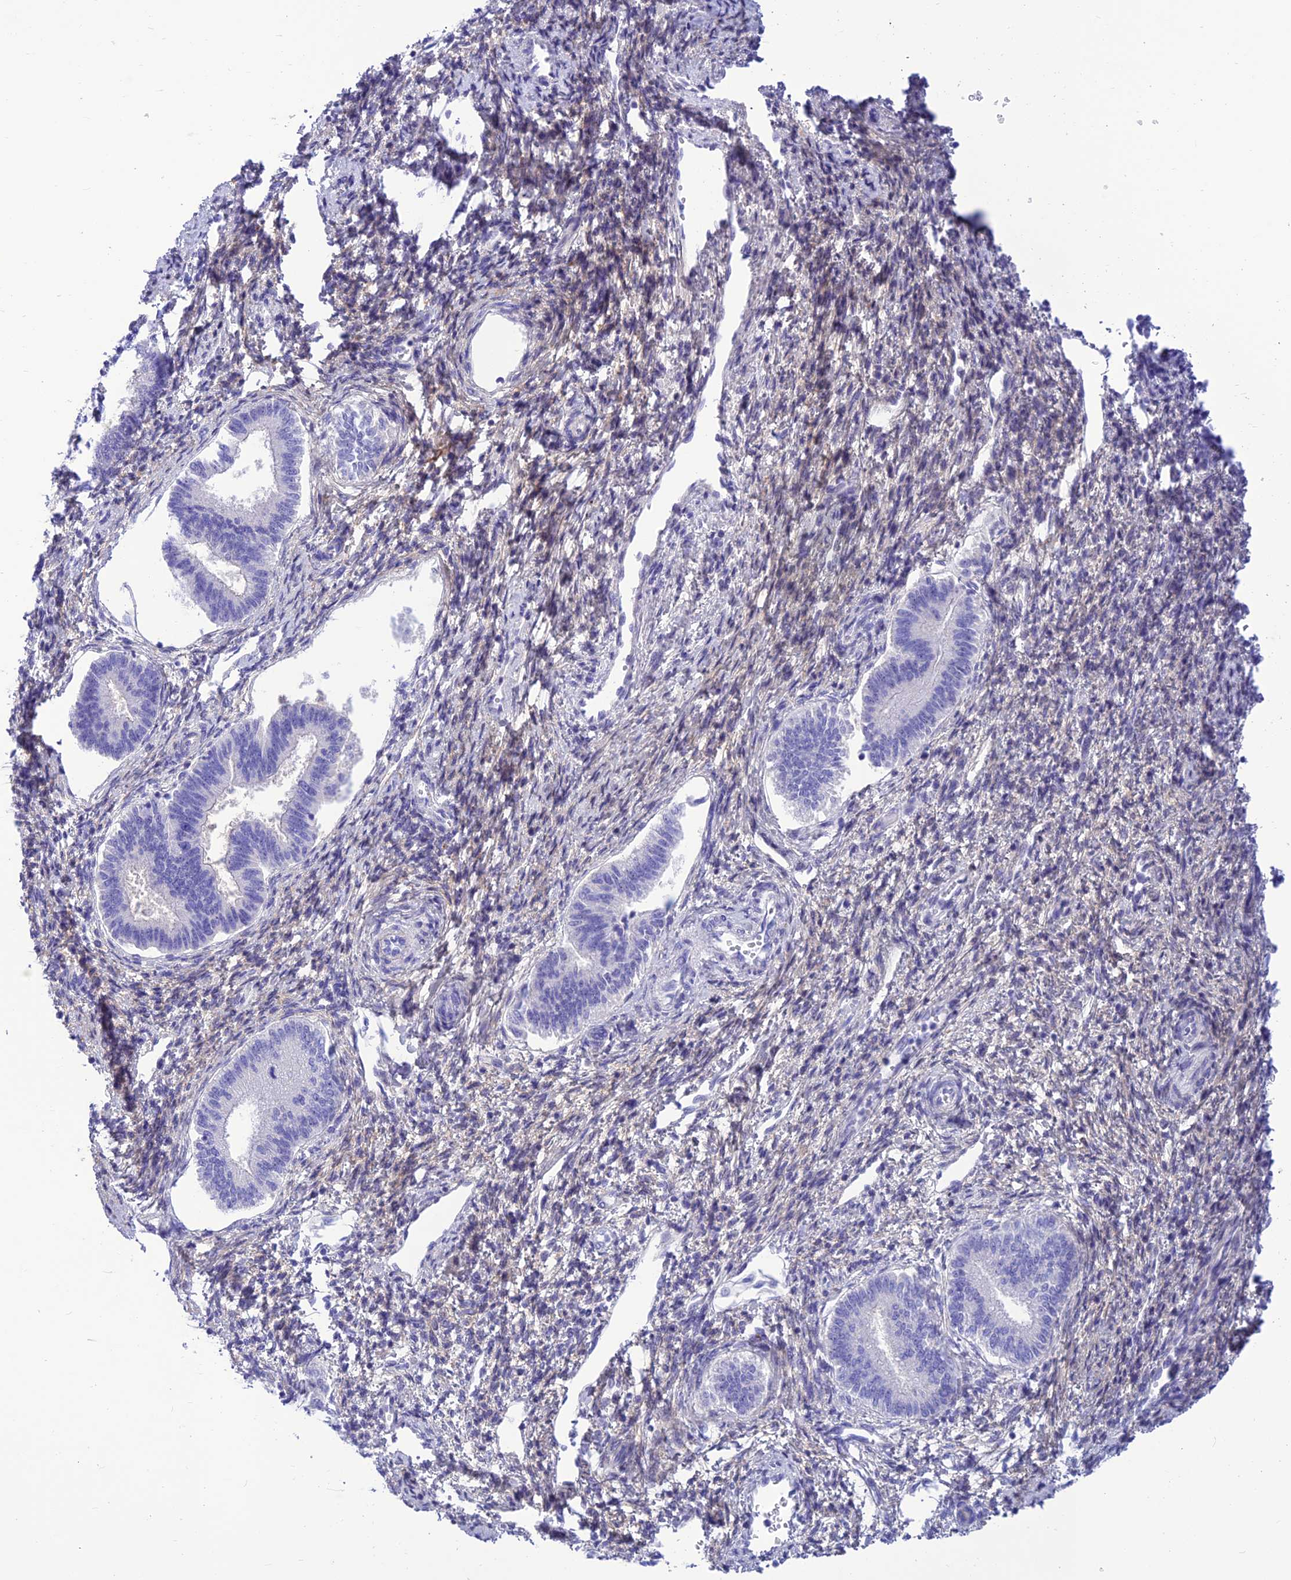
{"staining": {"intensity": "negative", "quantity": "none", "location": "none"}, "tissue": "endometrium", "cell_type": "Cells in endometrial stroma", "image_type": "normal", "snomed": [{"axis": "morphology", "description": "Normal tissue, NOS"}, {"axis": "topography", "description": "Endometrium"}], "caption": "Micrograph shows no protein positivity in cells in endometrial stroma of unremarkable endometrium.", "gene": "PRNP", "patient": {"sex": "female", "age": 25}}